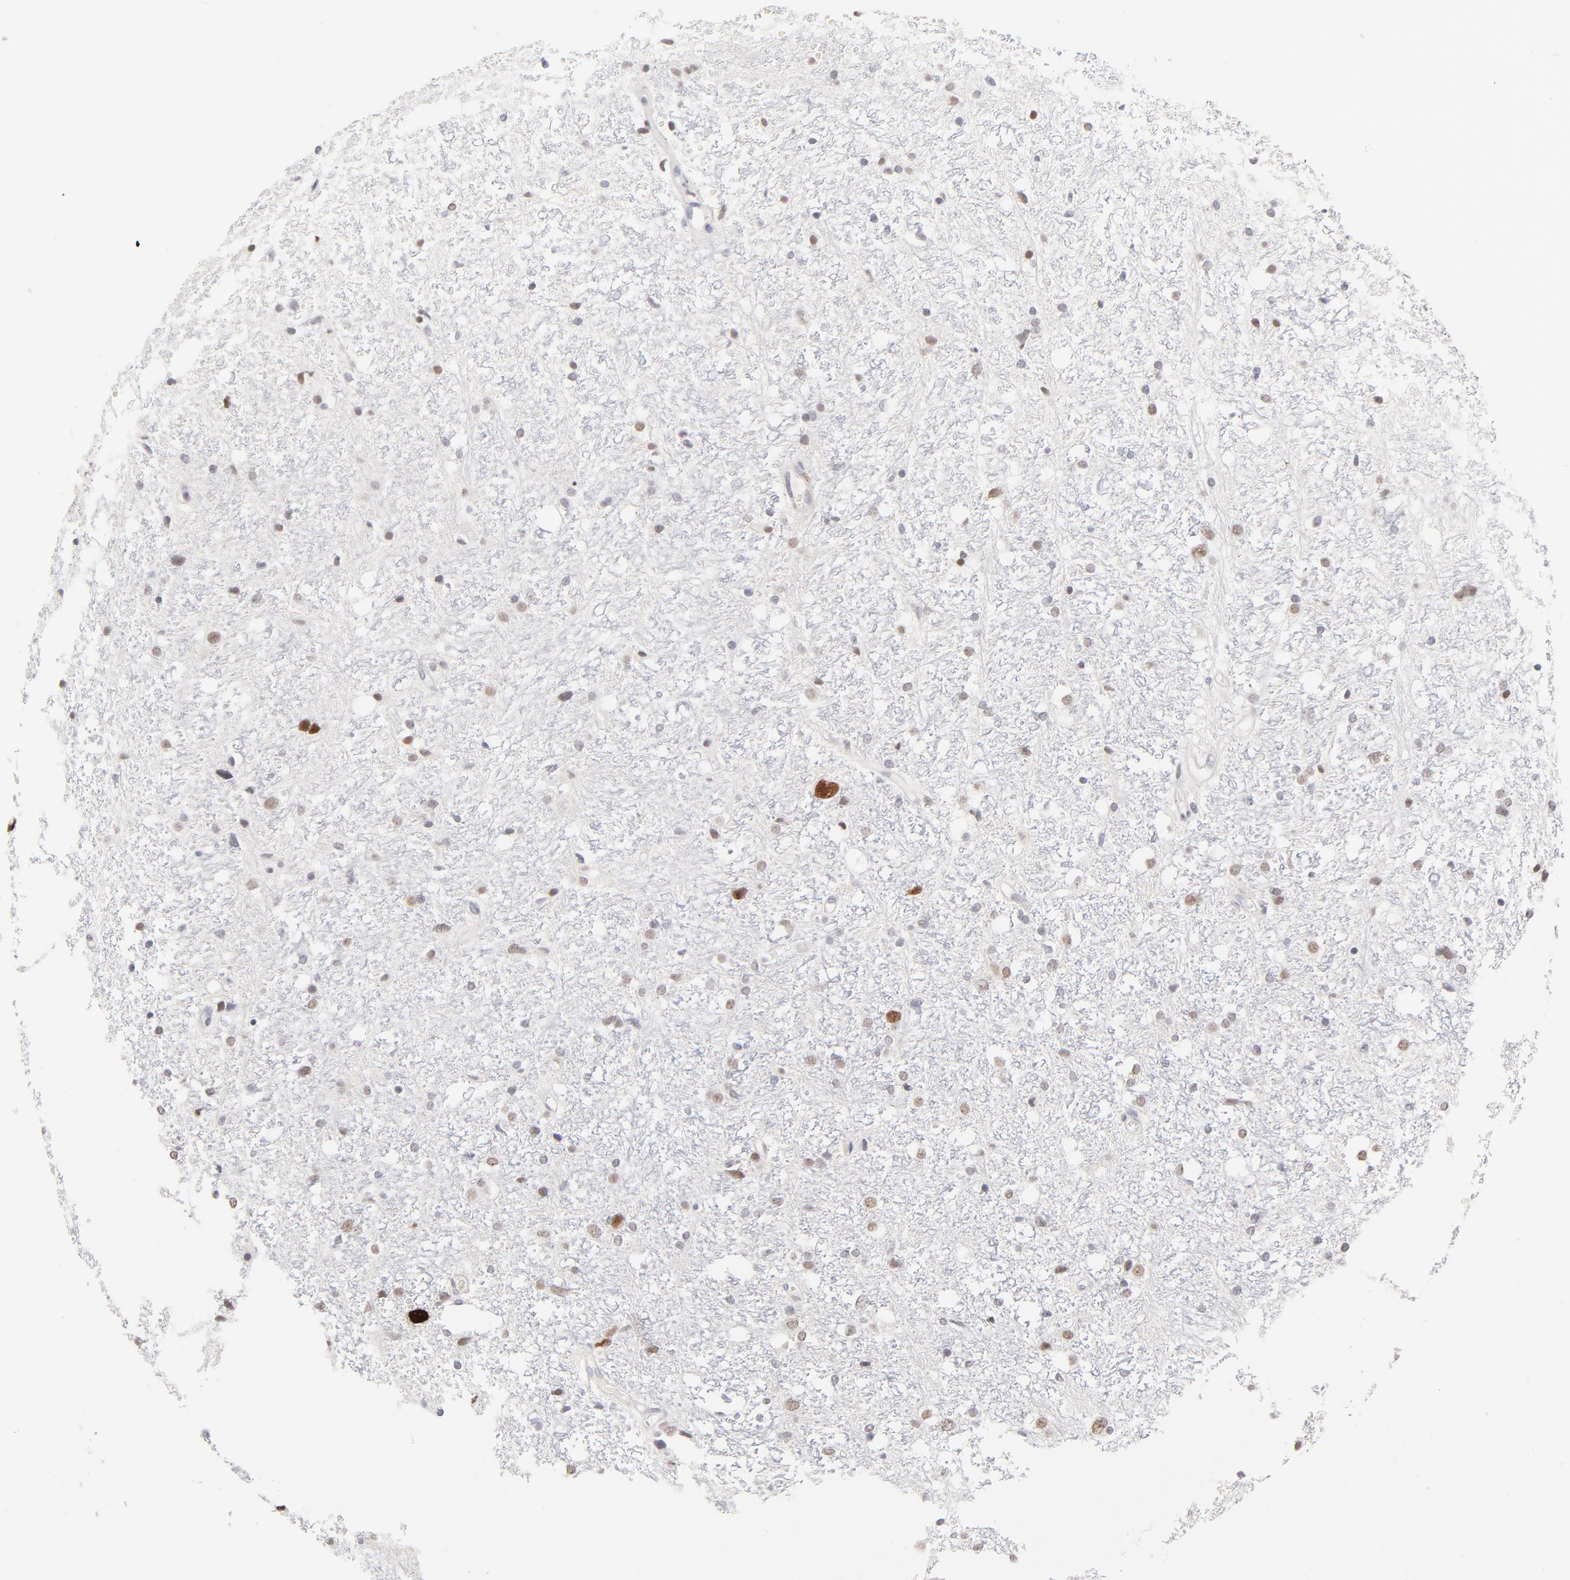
{"staining": {"intensity": "weak", "quantity": "25%-75%", "location": "nuclear"}, "tissue": "glioma", "cell_type": "Tumor cells", "image_type": "cancer", "snomed": [{"axis": "morphology", "description": "Glioma, malignant, High grade"}, {"axis": "topography", "description": "Brain"}], "caption": "Malignant high-grade glioma stained for a protein (brown) shows weak nuclear positive expression in about 25%-75% of tumor cells.", "gene": "PARP1", "patient": {"sex": "female", "age": 59}}